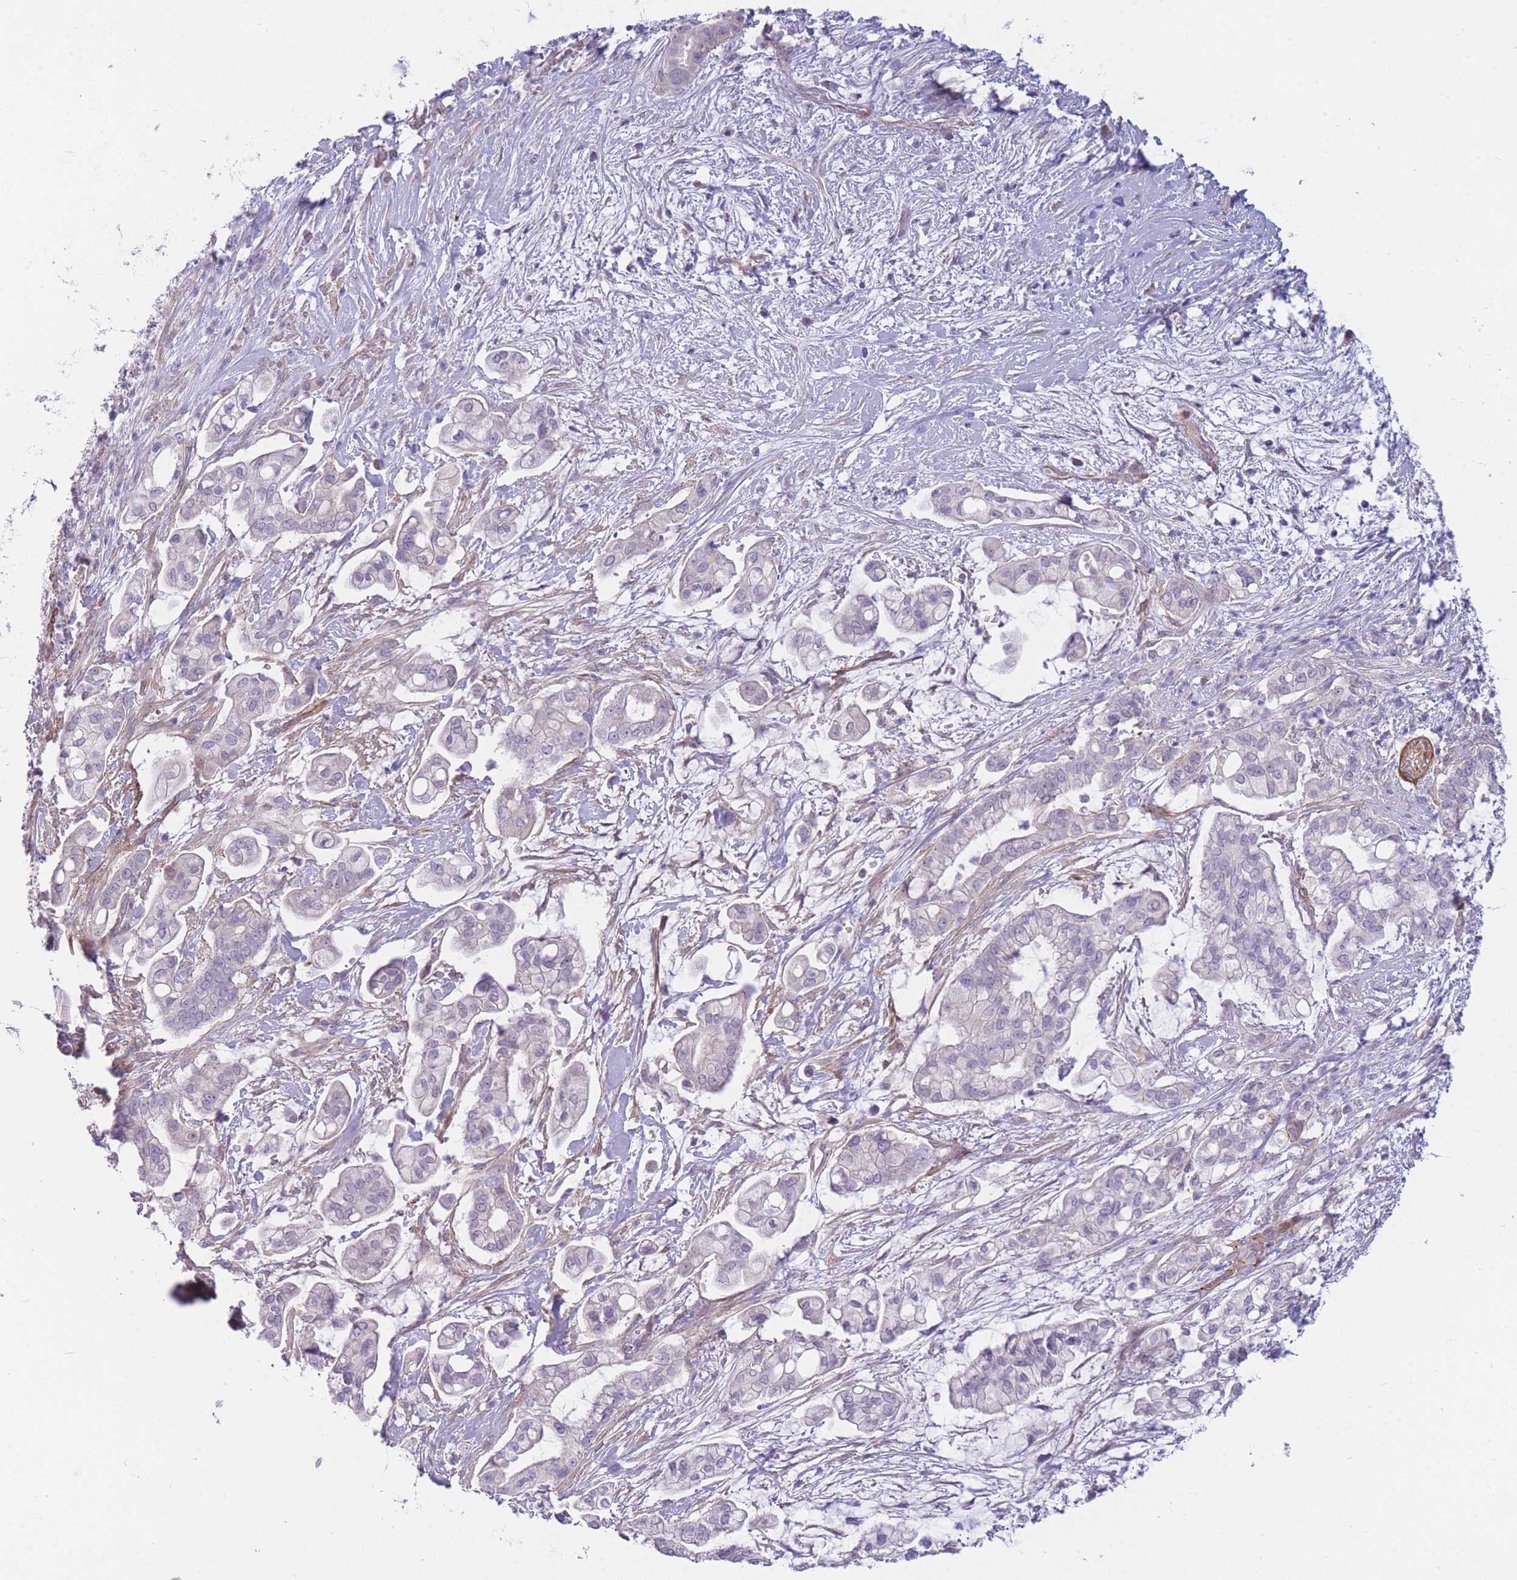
{"staining": {"intensity": "negative", "quantity": "none", "location": "none"}, "tissue": "pancreatic cancer", "cell_type": "Tumor cells", "image_type": "cancer", "snomed": [{"axis": "morphology", "description": "Adenocarcinoma, NOS"}, {"axis": "topography", "description": "Pancreas"}], "caption": "Human pancreatic cancer (adenocarcinoma) stained for a protein using IHC reveals no positivity in tumor cells.", "gene": "SLC7A6", "patient": {"sex": "female", "age": 69}}